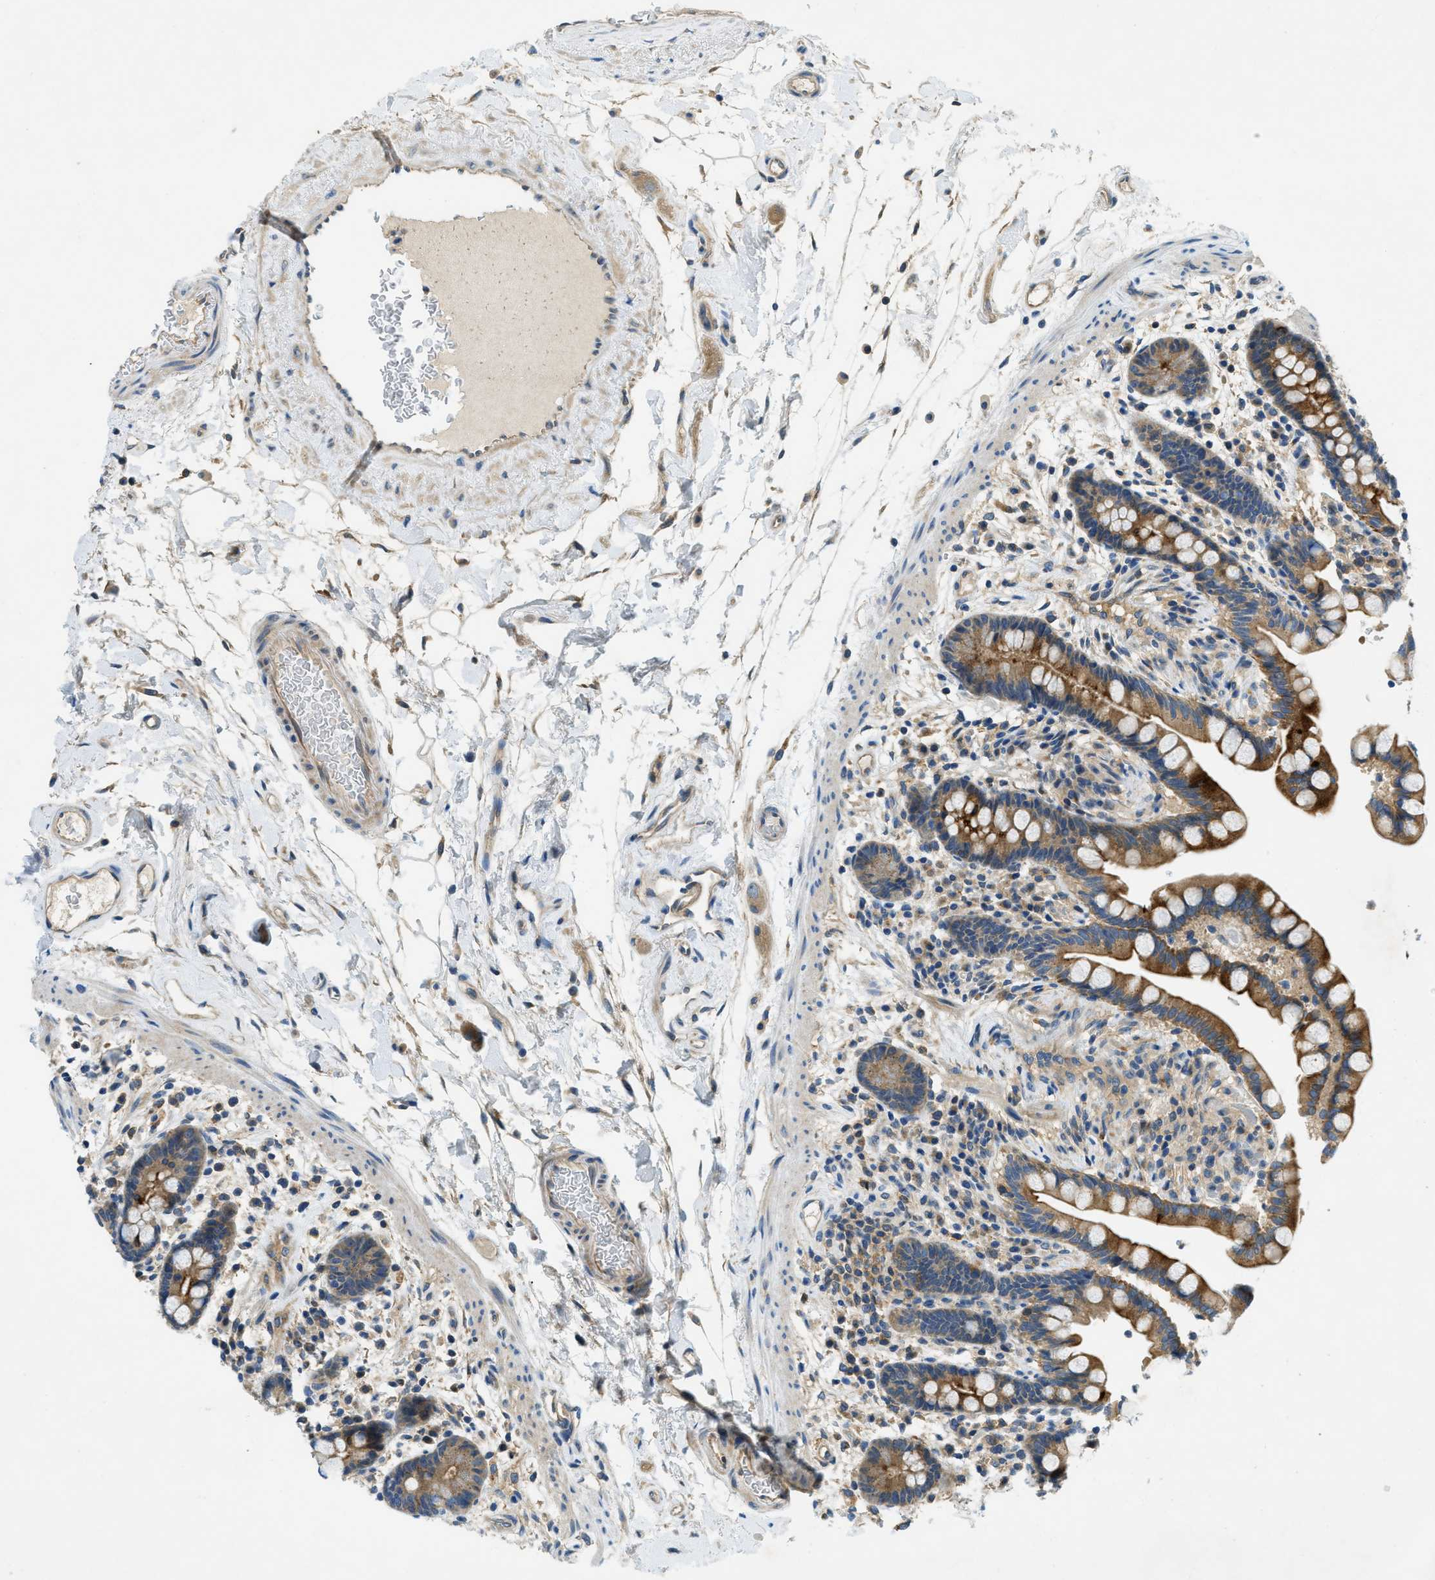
{"staining": {"intensity": "weak", "quantity": ">75%", "location": "cytoplasmic/membranous"}, "tissue": "colon", "cell_type": "Endothelial cells", "image_type": "normal", "snomed": [{"axis": "morphology", "description": "Normal tissue, NOS"}, {"axis": "topography", "description": "Colon"}], "caption": "DAB (3,3'-diaminobenzidine) immunohistochemical staining of normal human colon demonstrates weak cytoplasmic/membranous protein positivity in approximately >75% of endothelial cells. (brown staining indicates protein expression, while blue staining denotes nuclei).", "gene": "RIPK2", "patient": {"sex": "male", "age": 73}}